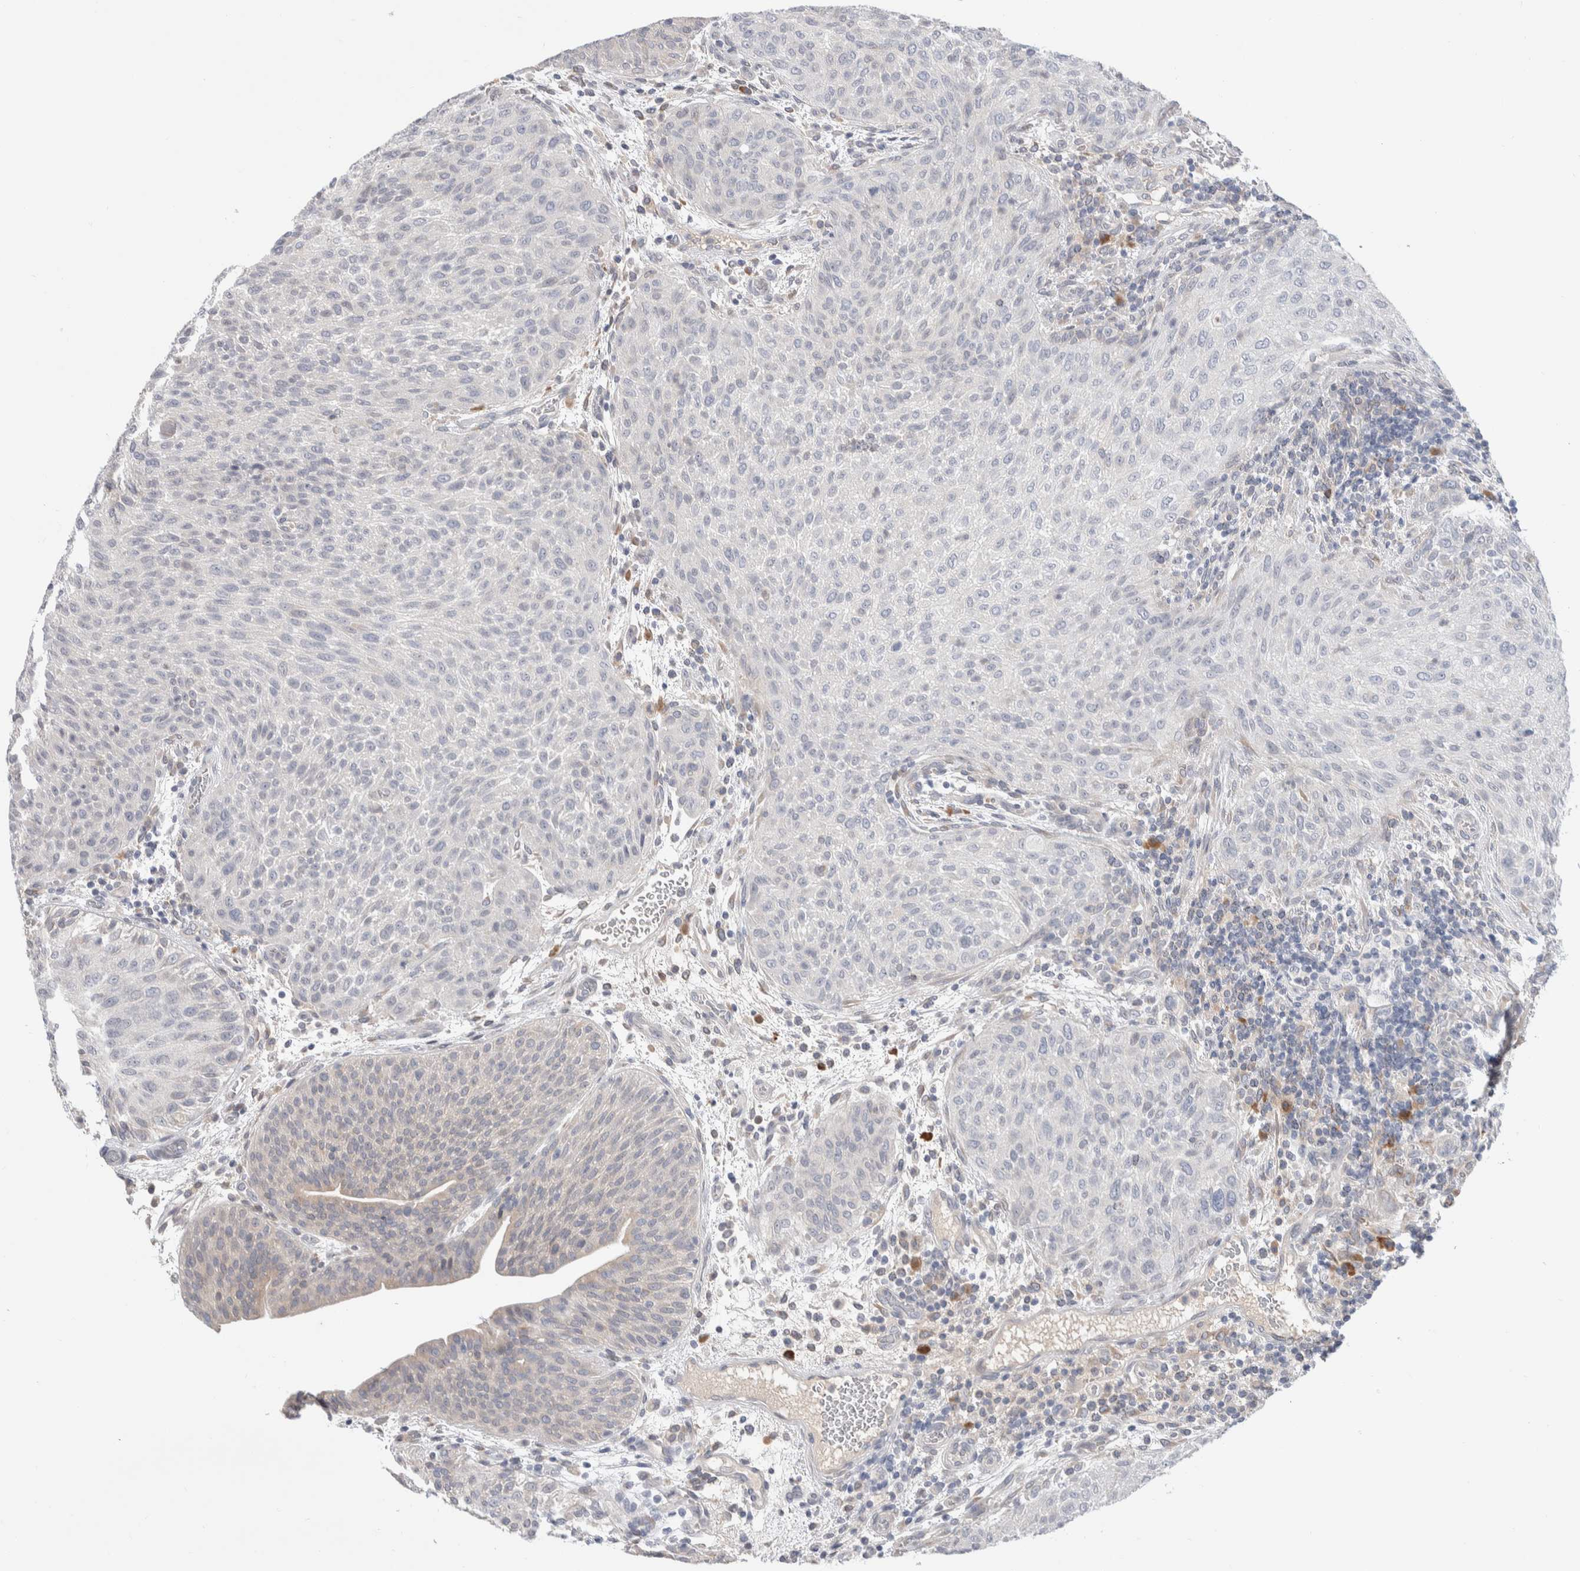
{"staining": {"intensity": "negative", "quantity": "none", "location": "none"}, "tissue": "urothelial cancer", "cell_type": "Tumor cells", "image_type": "cancer", "snomed": [{"axis": "morphology", "description": "Urothelial carcinoma, Low grade"}, {"axis": "morphology", "description": "Urothelial carcinoma, High grade"}, {"axis": "topography", "description": "Urinary bladder"}], "caption": "This histopathology image is of urothelial cancer stained with IHC to label a protein in brown with the nuclei are counter-stained blue. There is no positivity in tumor cells.", "gene": "RUSF1", "patient": {"sex": "male", "age": 35}}